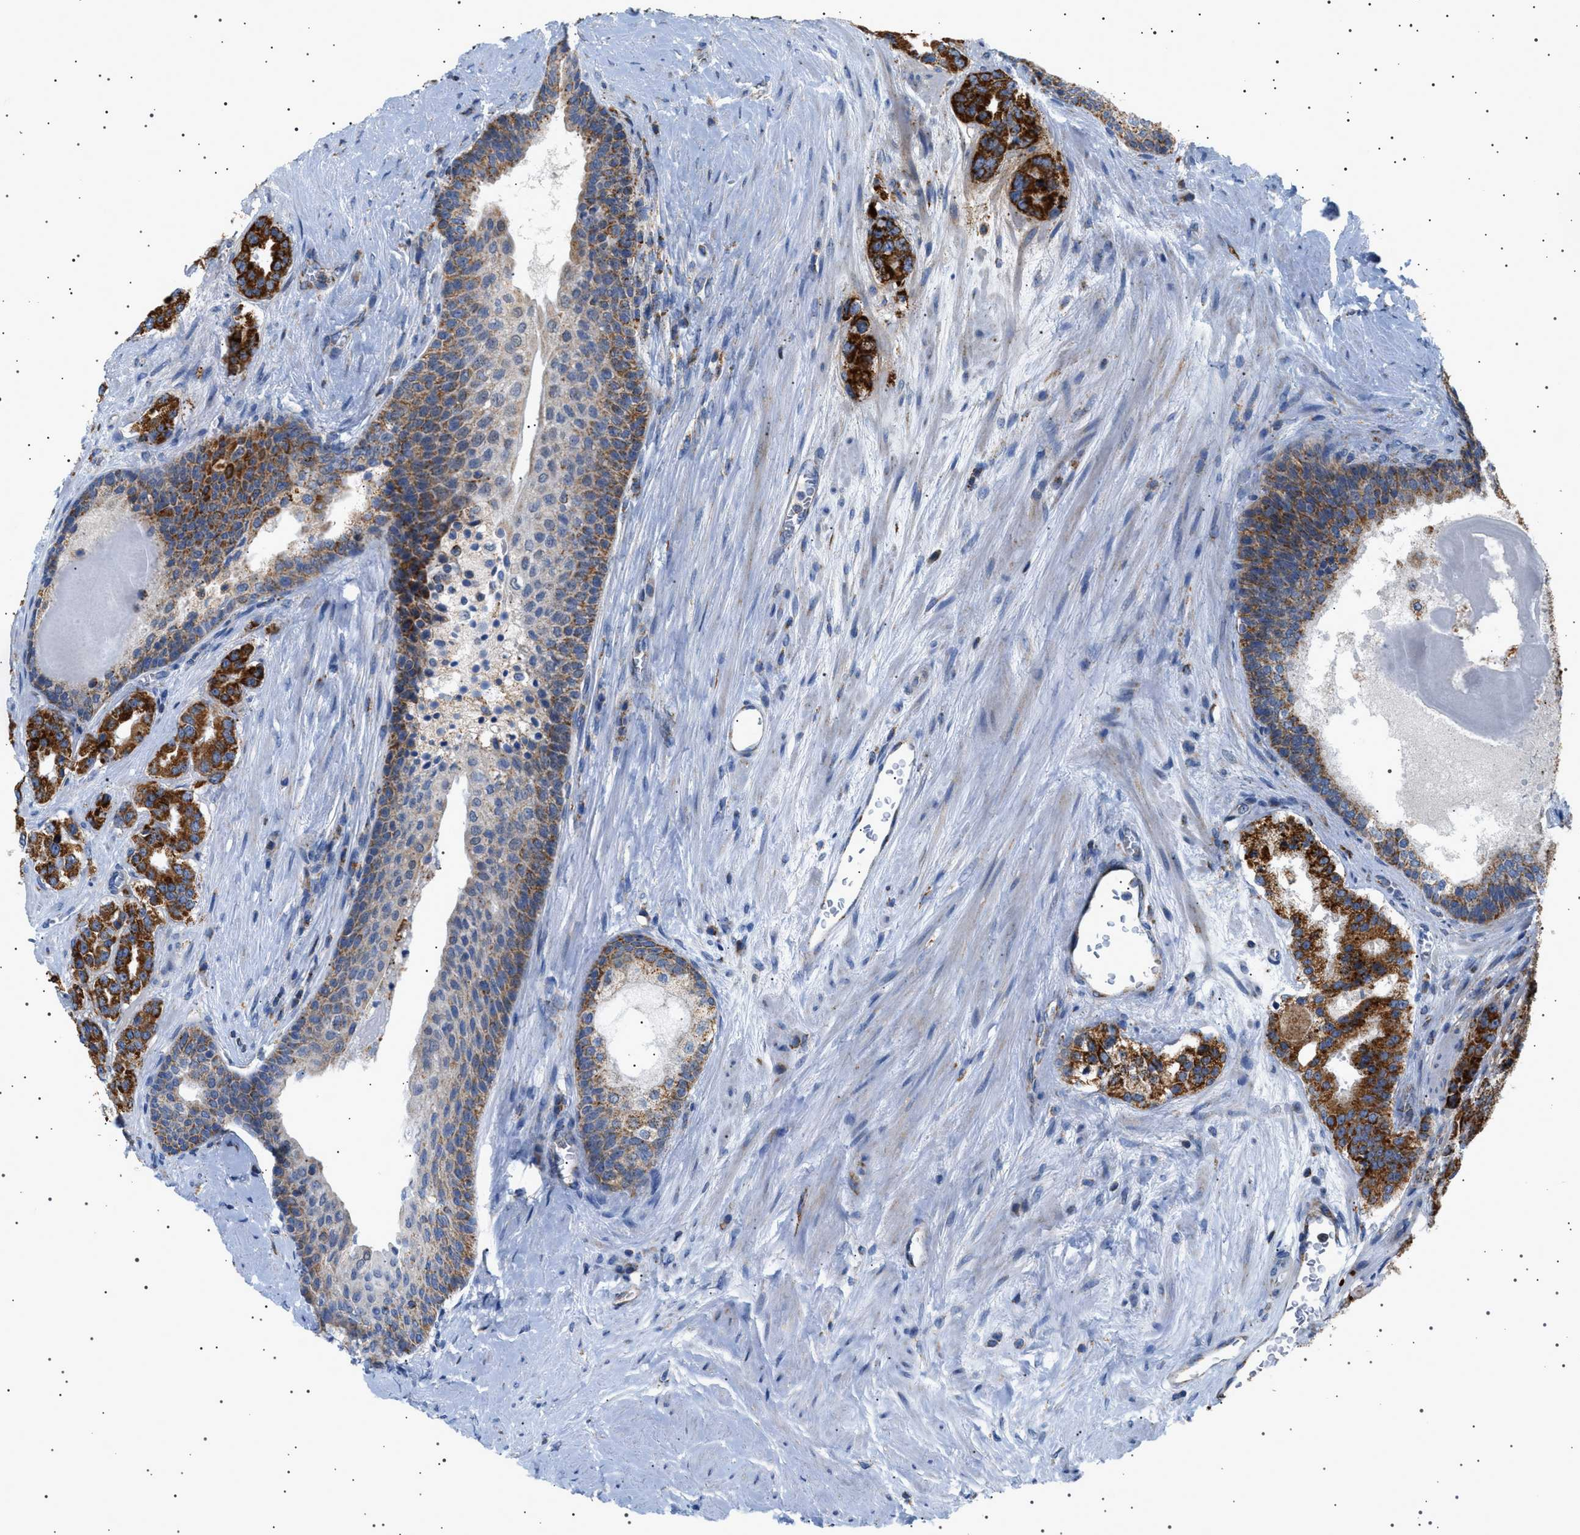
{"staining": {"intensity": "strong", "quantity": "25%-75%", "location": "cytoplasmic/membranous"}, "tissue": "prostate cancer", "cell_type": "Tumor cells", "image_type": "cancer", "snomed": [{"axis": "morphology", "description": "Adenocarcinoma, High grade"}, {"axis": "topography", "description": "Prostate"}], "caption": "Immunohistochemical staining of prostate cancer (high-grade adenocarcinoma) shows high levels of strong cytoplasmic/membranous positivity in approximately 25%-75% of tumor cells. (Stains: DAB in brown, nuclei in blue, Microscopy: brightfield microscopy at high magnification).", "gene": "UBXN8", "patient": {"sex": "male", "age": 60}}